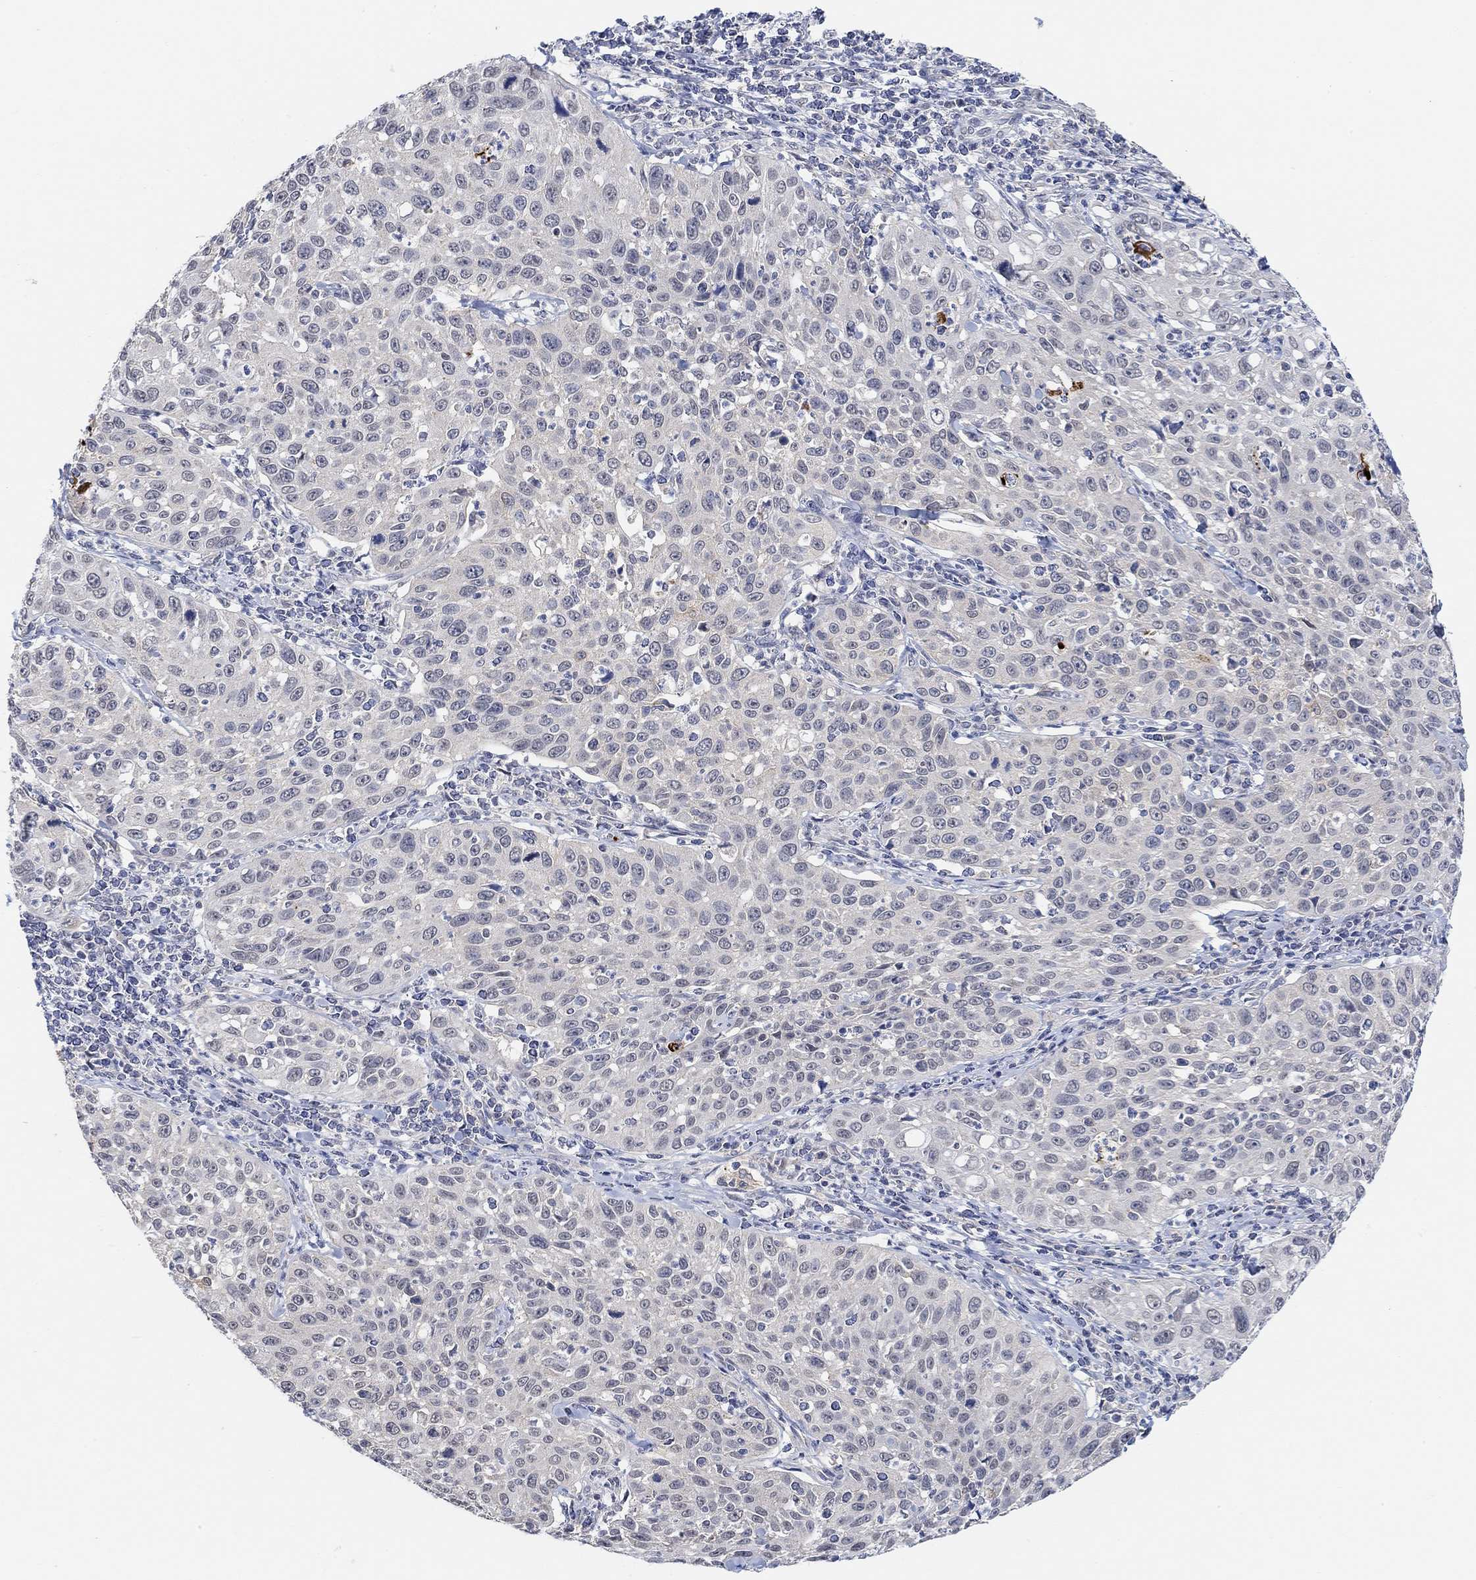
{"staining": {"intensity": "negative", "quantity": "none", "location": "none"}, "tissue": "cervical cancer", "cell_type": "Tumor cells", "image_type": "cancer", "snomed": [{"axis": "morphology", "description": "Squamous cell carcinoma, NOS"}, {"axis": "topography", "description": "Cervix"}], "caption": "There is no significant expression in tumor cells of squamous cell carcinoma (cervical).", "gene": "RIMS1", "patient": {"sex": "female", "age": 26}}